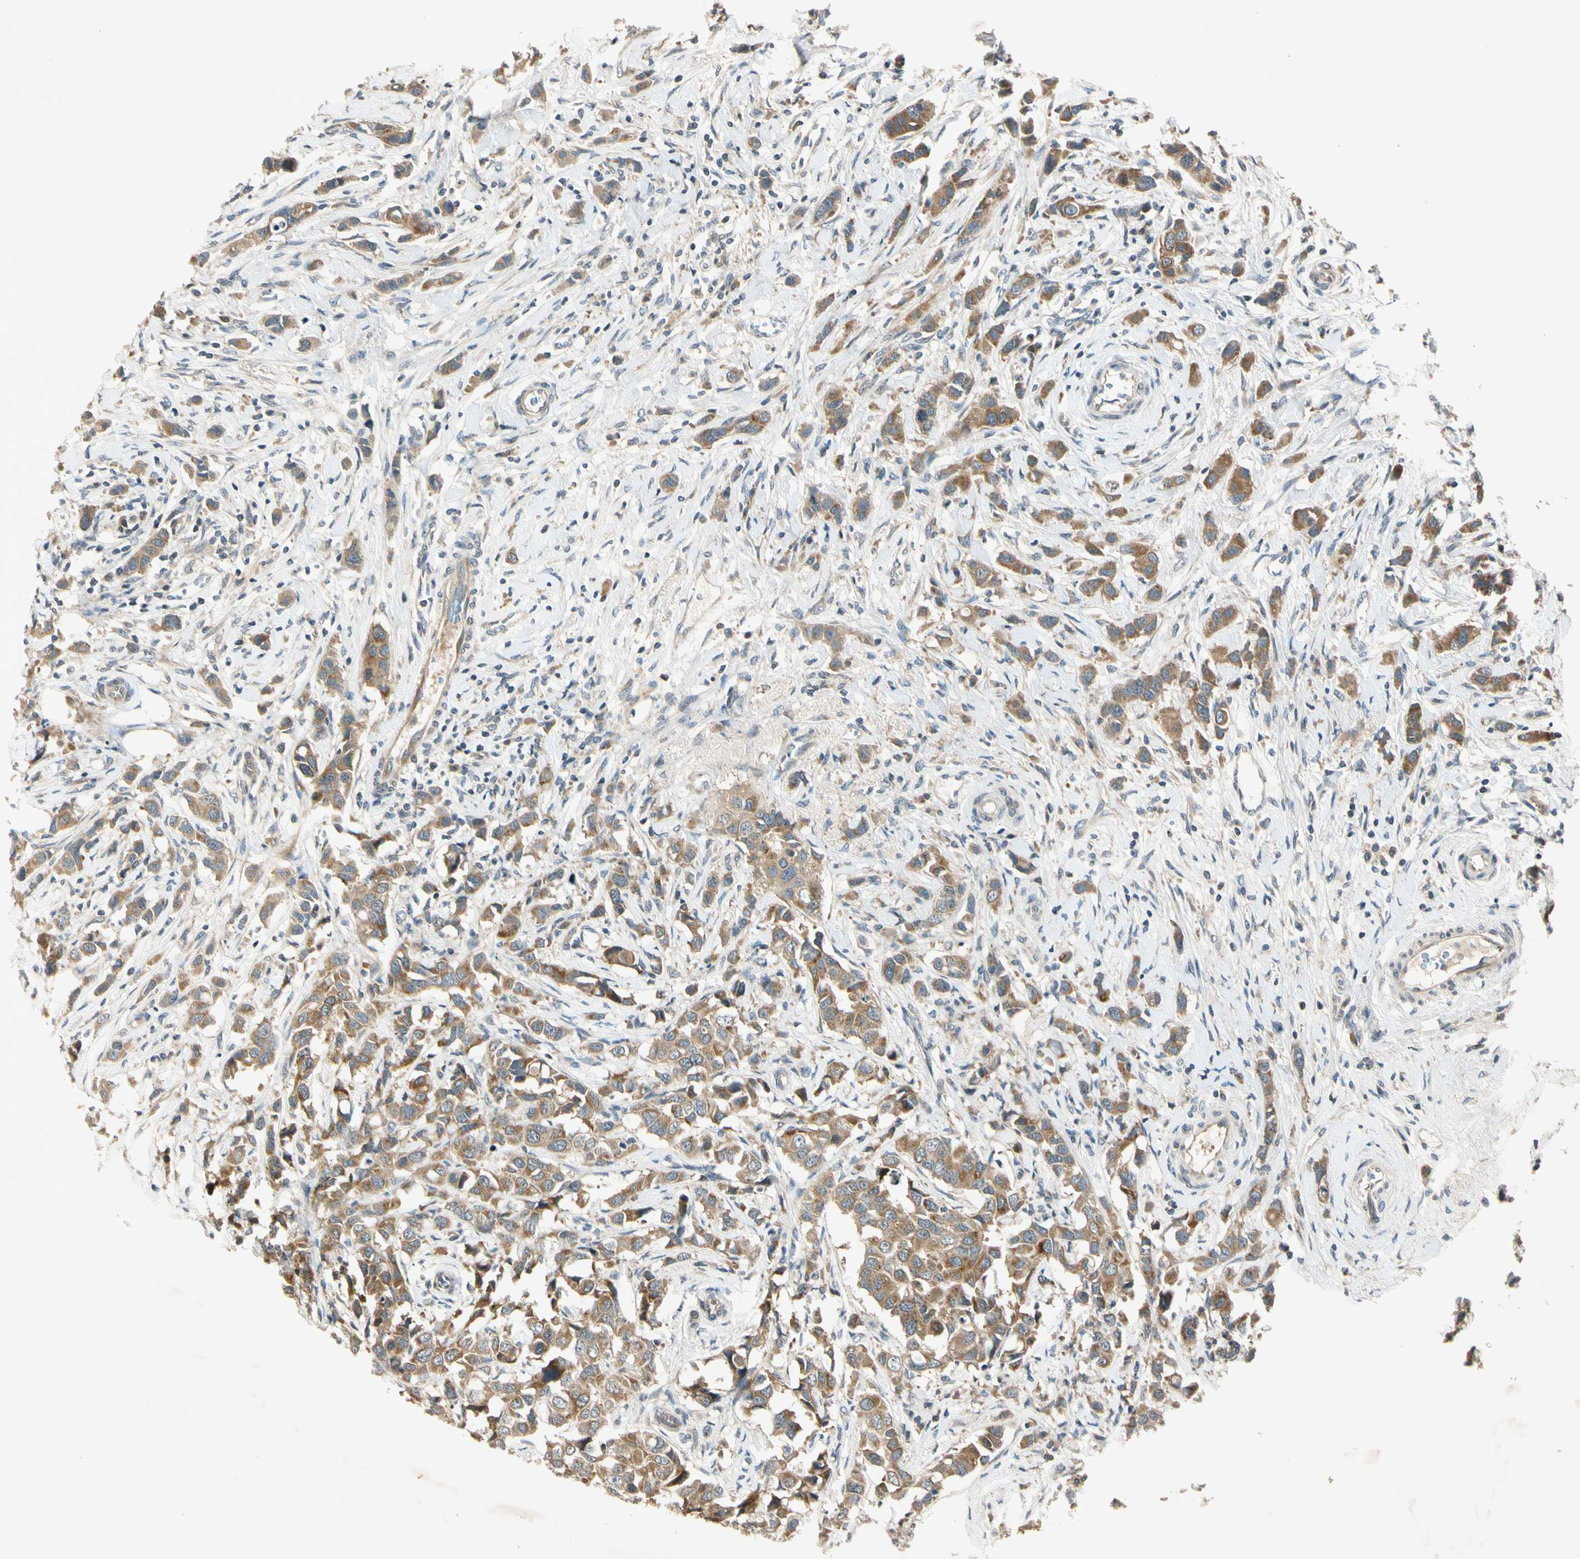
{"staining": {"intensity": "moderate", "quantity": ">75%", "location": "cytoplasmic/membranous"}, "tissue": "breast cancer", "cell_type": "Tumor cells", "image_type": "cancer", "snomed": [{"axis": "morphology", "description": "Normal tissue, NOS"}, {"axis": "morphology", "description": "Duct carcinoma"}, {"axis": "topography", "description": "Breast"}], "caption": "Protein staining of breast invasive ductal carcinoma tissue shows moderate cytoplasmic/membranous positivity in about >75% of tumor cells.", "gene": "RPS6KB2", "patient": {"sex": "female", "age": 50}}